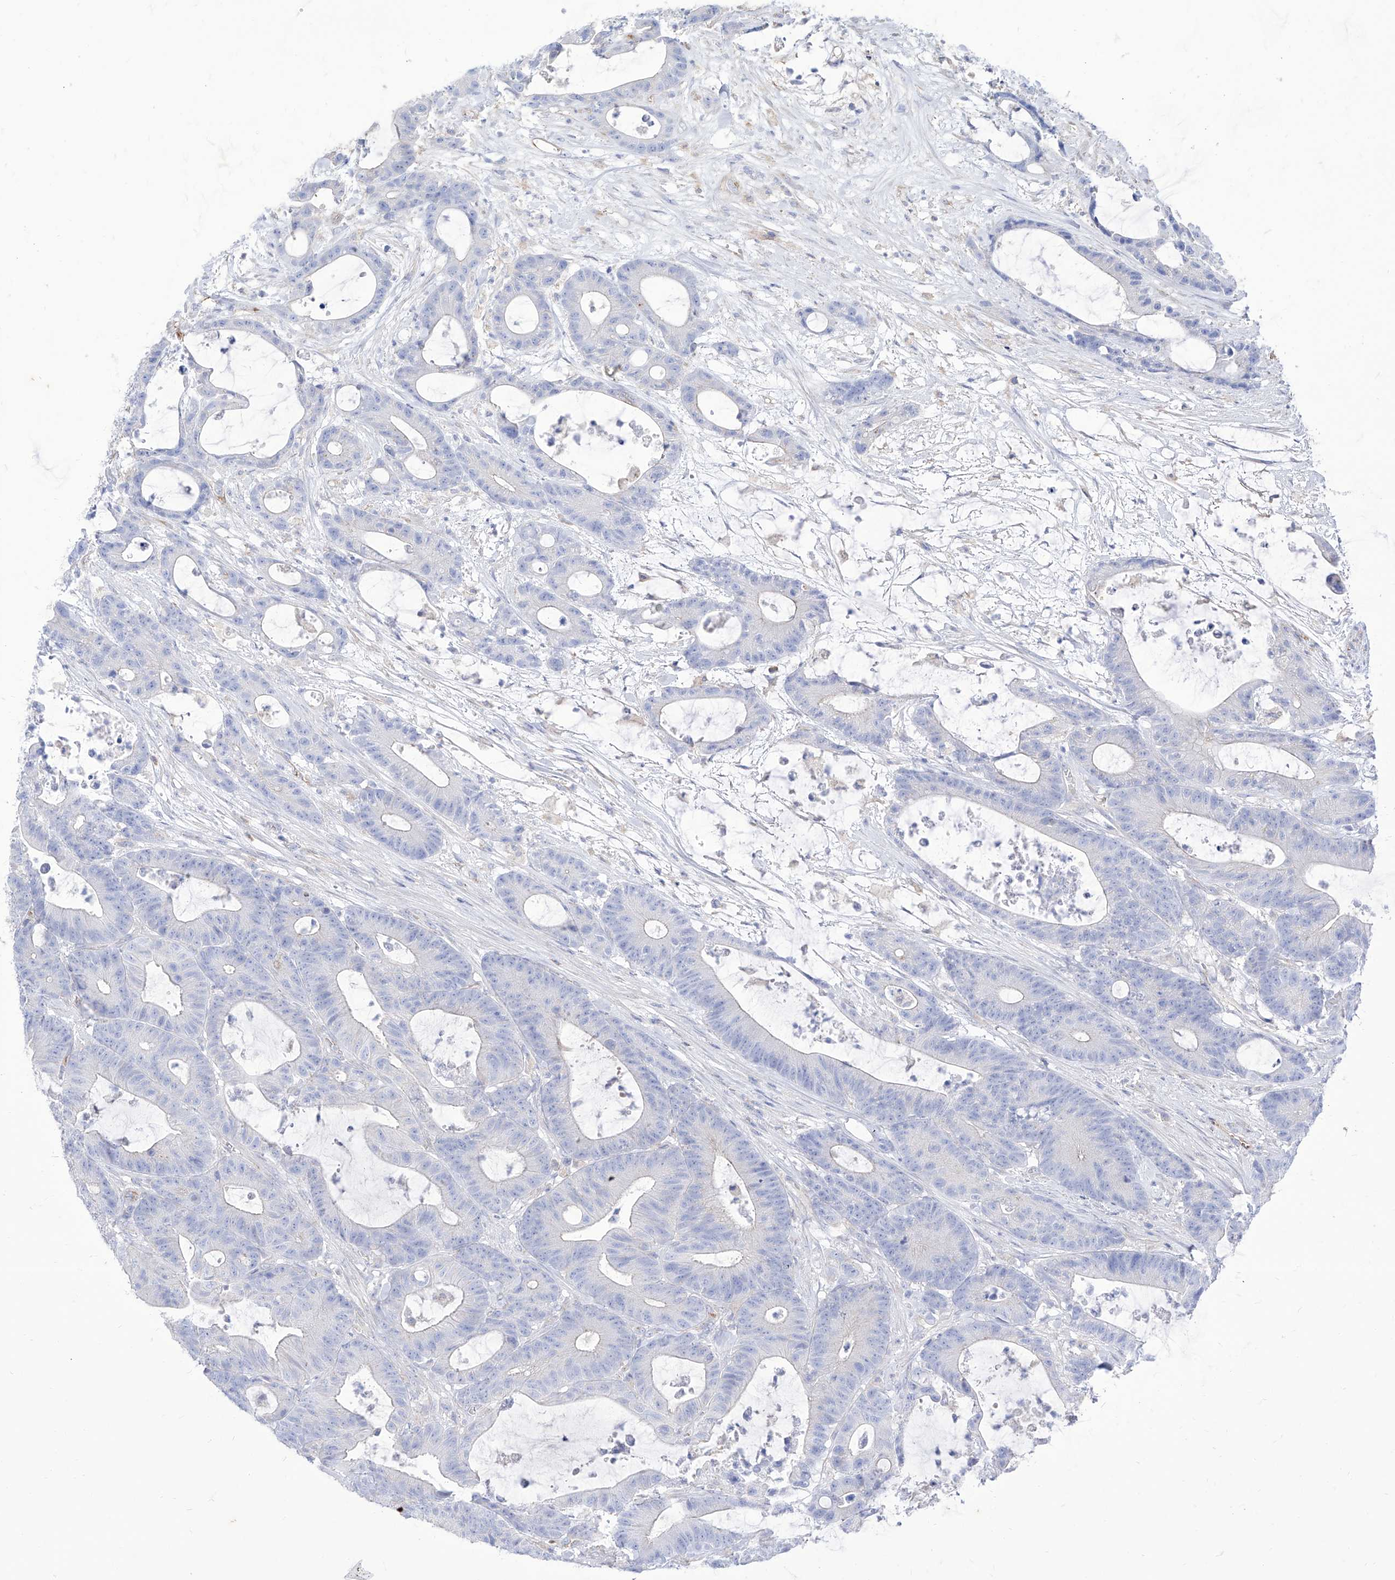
{"staining": {"intensity": "negative", "quantity": "none", "location": "none"}, "tissue": "colorectal cancer", "cell_type": "Tumor cells", "image_type": "cancer", "snomed": [{"axis": "morphology", "description": "Adenocarcinoma, NOS"}, {"axis": "topography", "description": "Colon"}], "caption": "This is an immunohistochemistry (IHC) histopathology image of human adenocarcinoma (colorectal). There is no staining in tumor cells.", "gene": "C1orf74", "patient": {"sex": "female", "age": 84}}